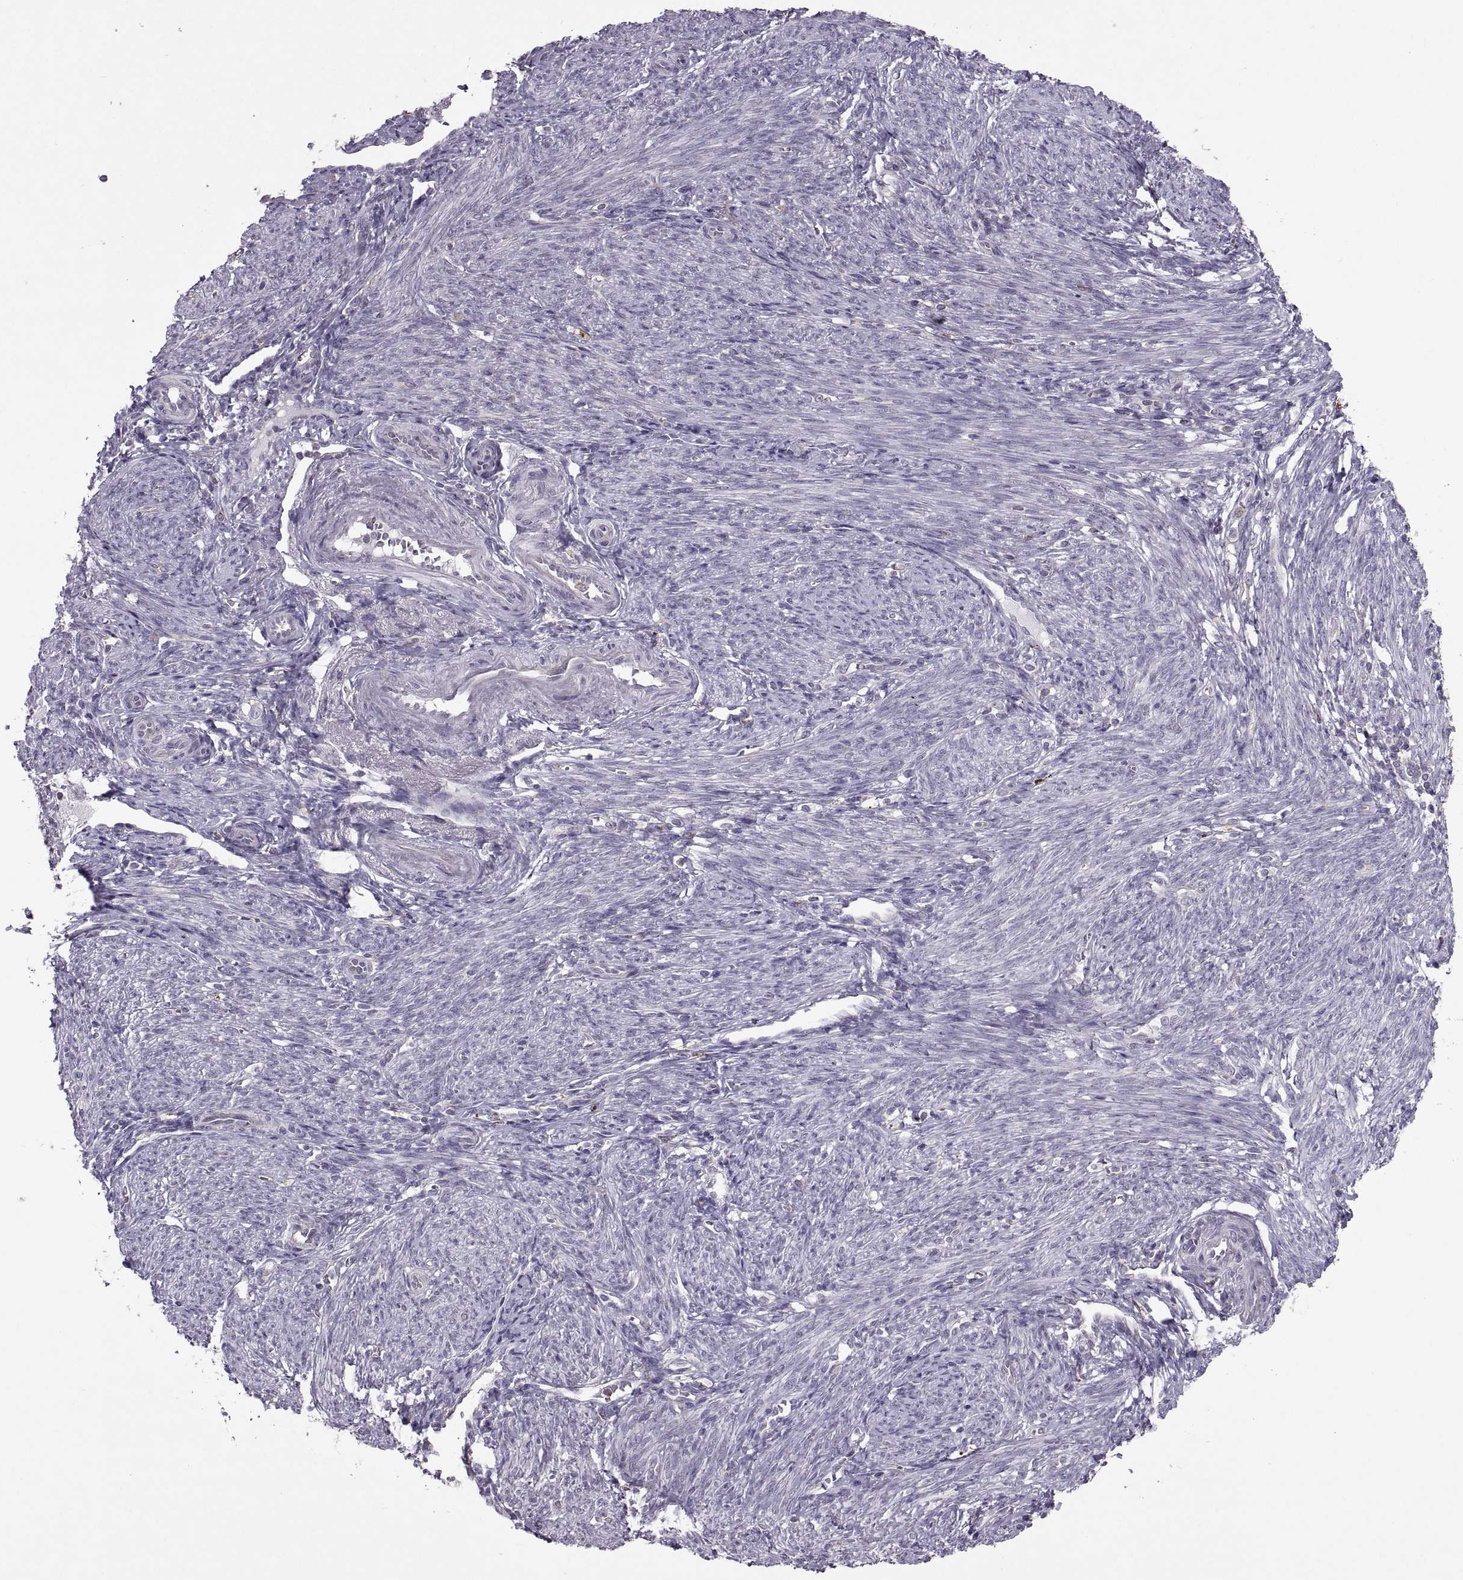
{"staining": {"intensity": "moderate", "quantity": "25%-75%", "location": "cytoplasmic/membranous"}, "tissue": "endometrial cancer", "cell_type": "Tumor cells", "image_type": "cancer", "snomed": [{"axis": "morphology", "description": "Adenocarcinoma, NOS"}, {"axis": "topography", "description": "Endometrium"}], "caption": "The photomicrograph shows a brown stain indicating the presence of a protein in the cytoplasmic/membranous of tumor cells in endometrial adenocarcinoma. The staining is performed using DAB brown chromogen to label protein expression. The nuclei are counter-stained blue using hematoxylin.", "gene": "PABPC1", "patient": {"sex": "female", "age": 57}}